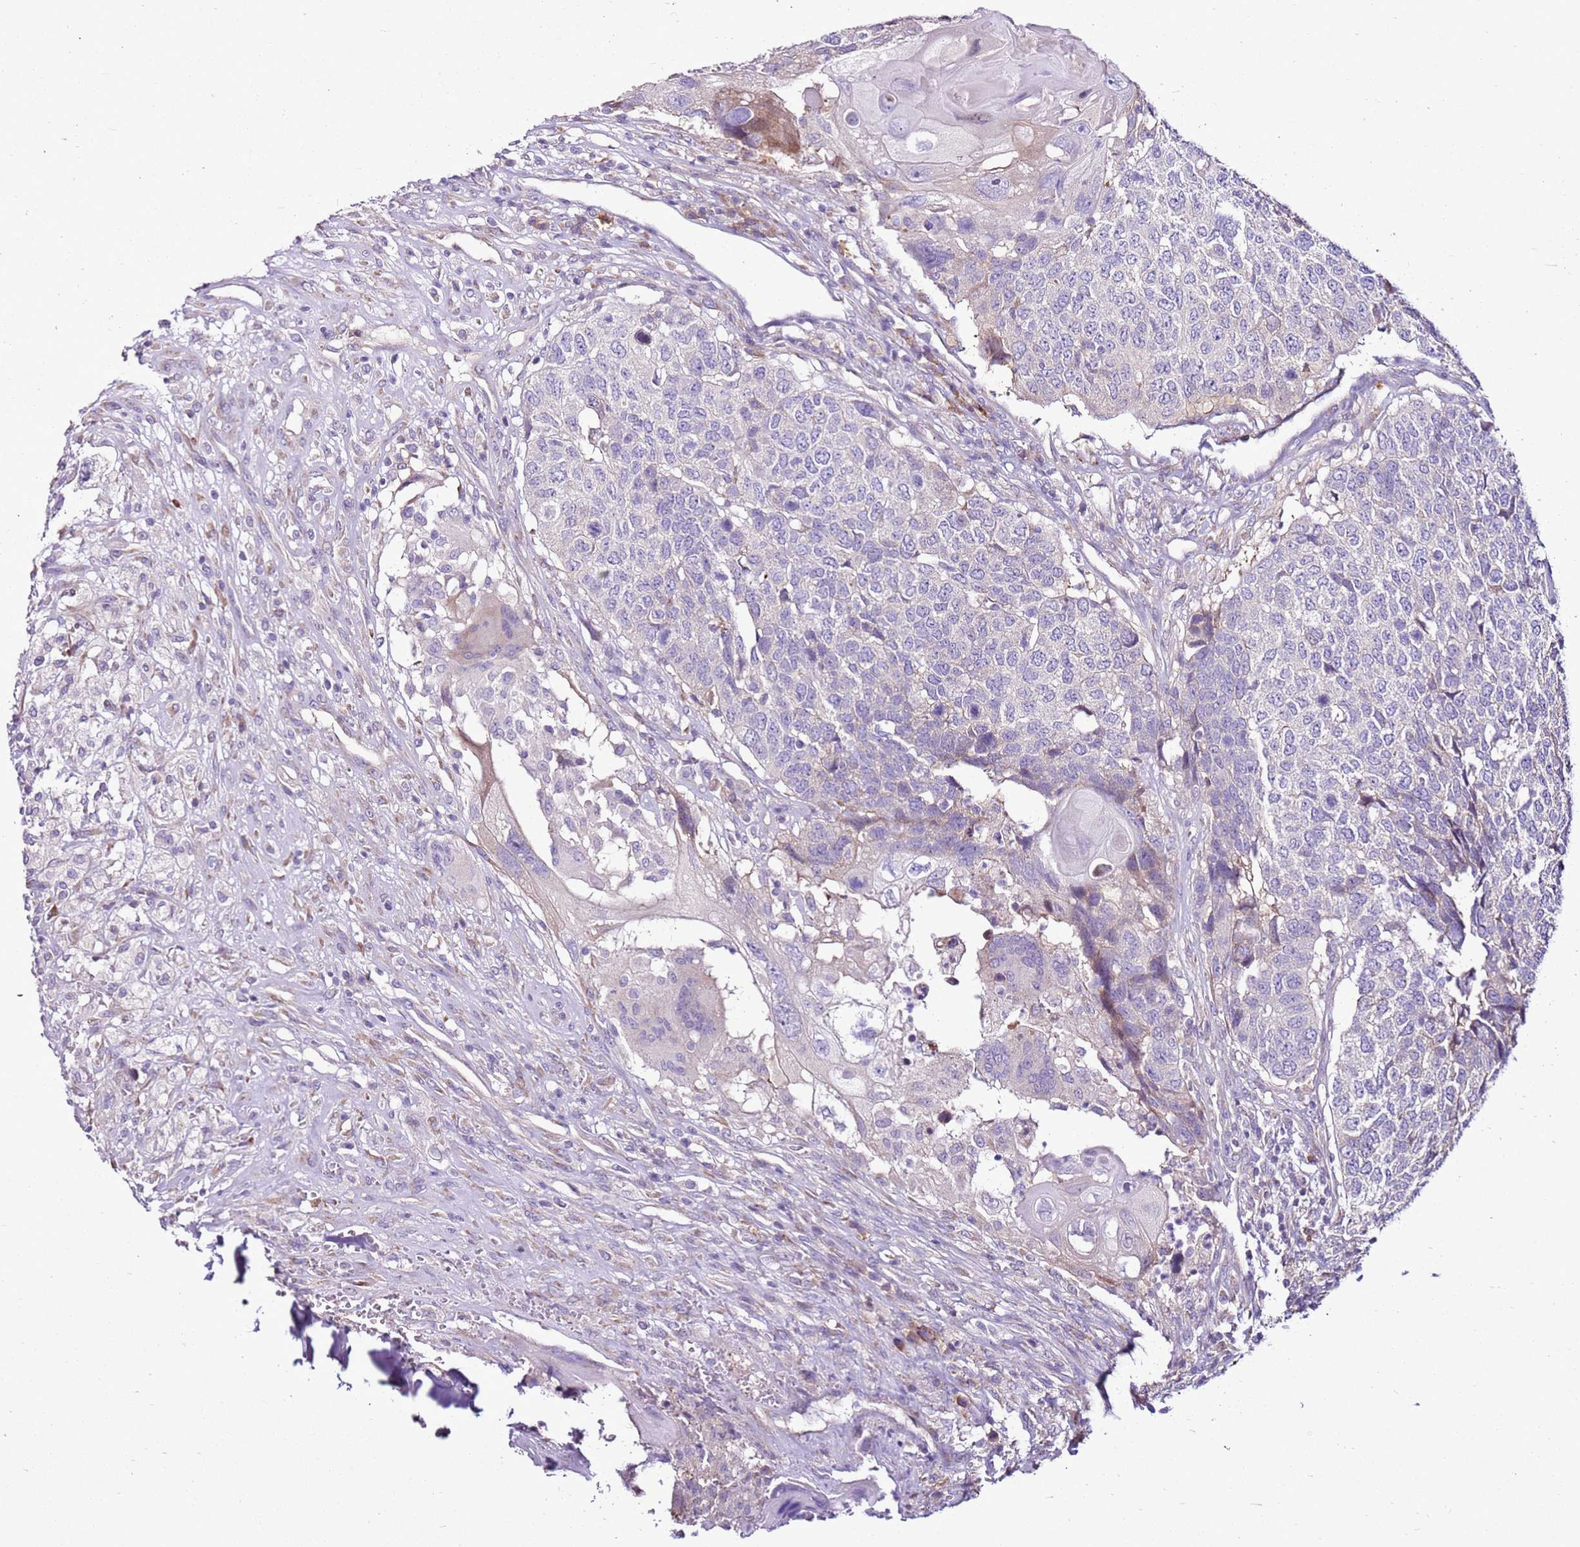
{"staining": {"intensity": "negative", "quantity": "none", "location": "none"}, "tissue": "head and neck cancer", "cell_type": "Tumor cells", "image_type": "cancer", "snomed": [{"axis": "morphology", "description": "Squamous cell carcinoma, NOS"}, {"axis": "topography", "description": "Head-Neck"}], "caption": "This is a micrograph of immunohistochemistry staining of head and neck cancer (squamous cell carcinoma), which shows no expression in tumor cells.", "gene": "SLC38A5", "patient": {"sex": "male", "age": 66}}